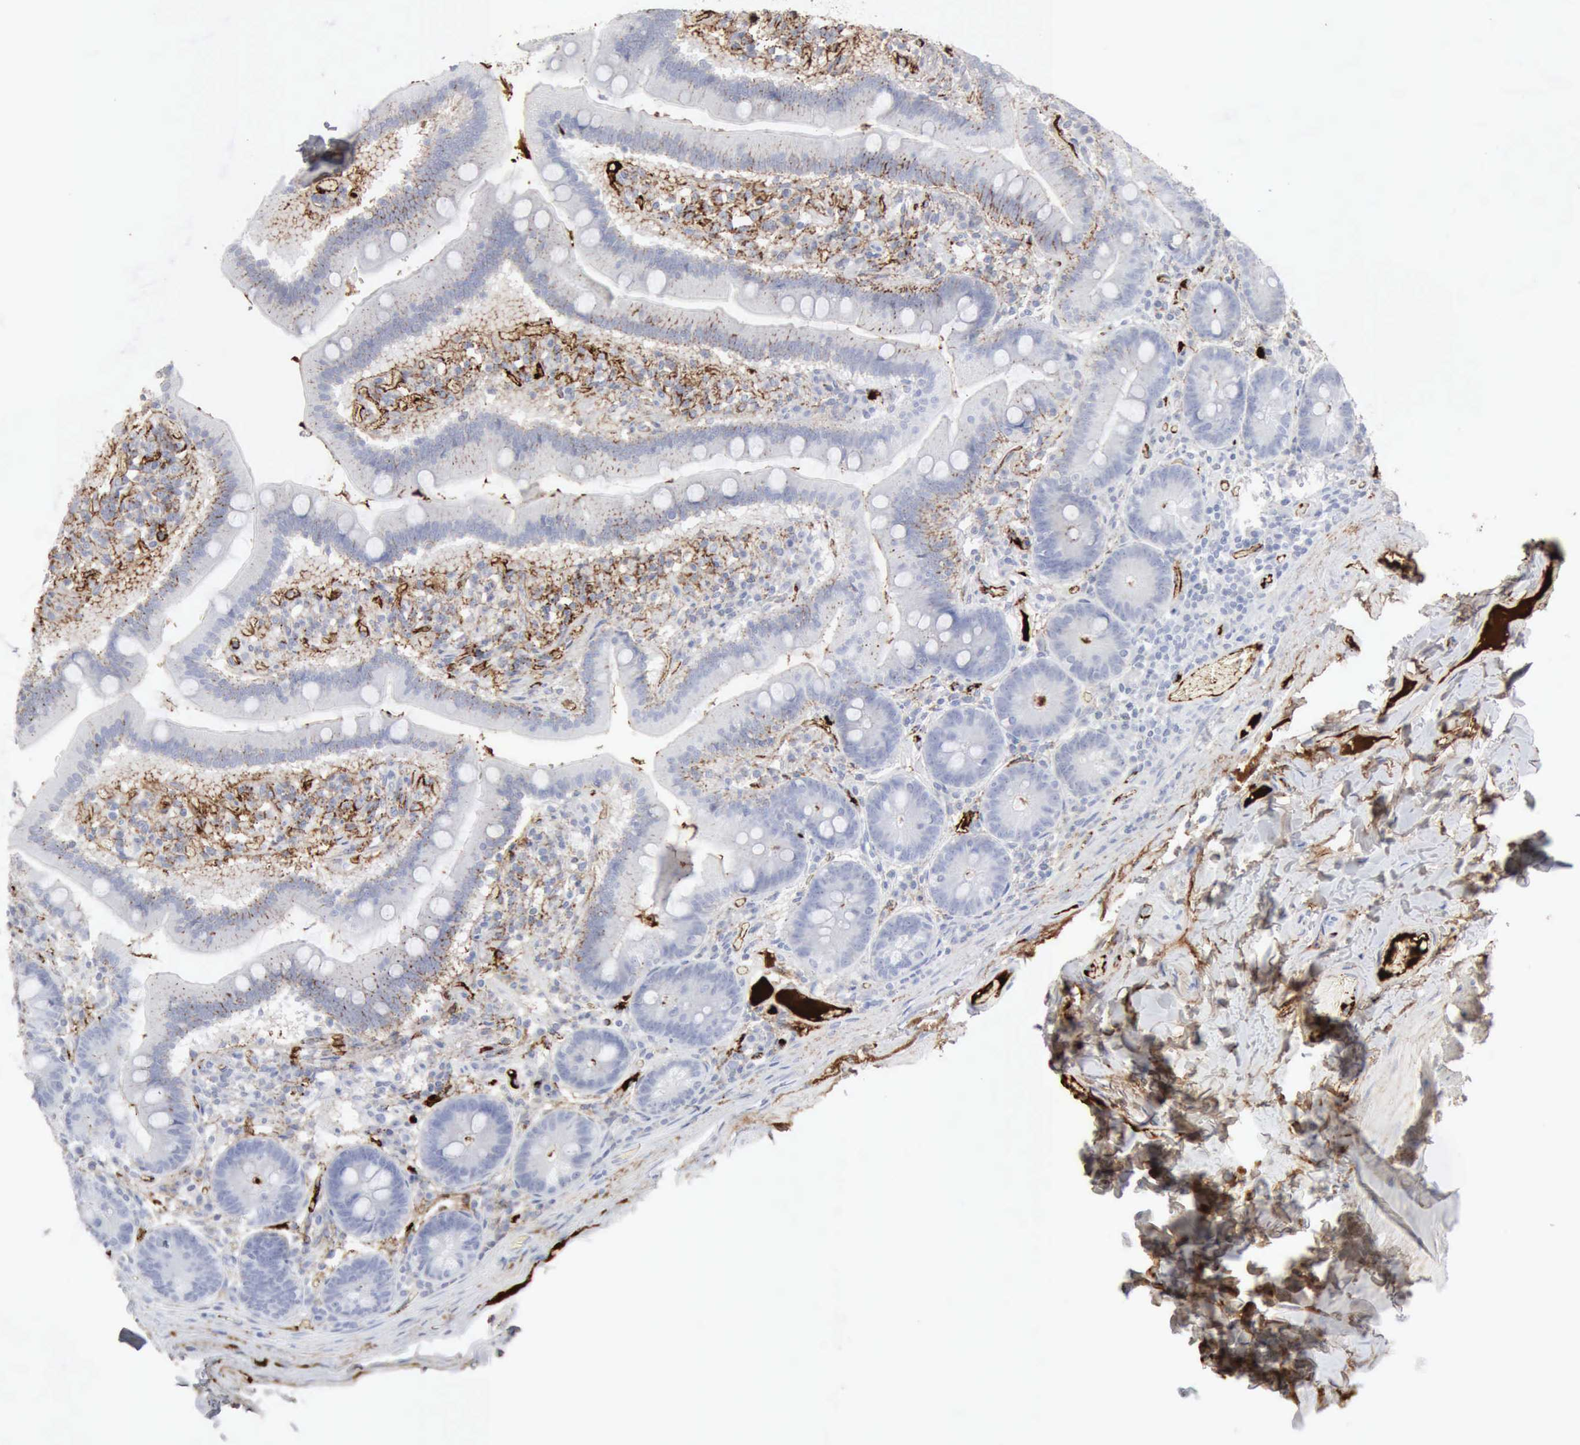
{"staining": {"intensity": "negative", "quantity": "none", "location": "none"}, "tissue": "duodenum", "cell_type": "Glandular cells", "image_type": "normal", "snomed": [{"axis": "morphology", "description": "Normal tissue, NOS"}, {"axis": "topography", "description": "Duodenum"}], "caption": "Immunohistochemistry (IHC) histopathology image of benign human duodenum stained for a protein (brown), which shows no expression in glandular cells.", "gene": "C4BPA", "patient": {"sex": "male", "age": 66}}